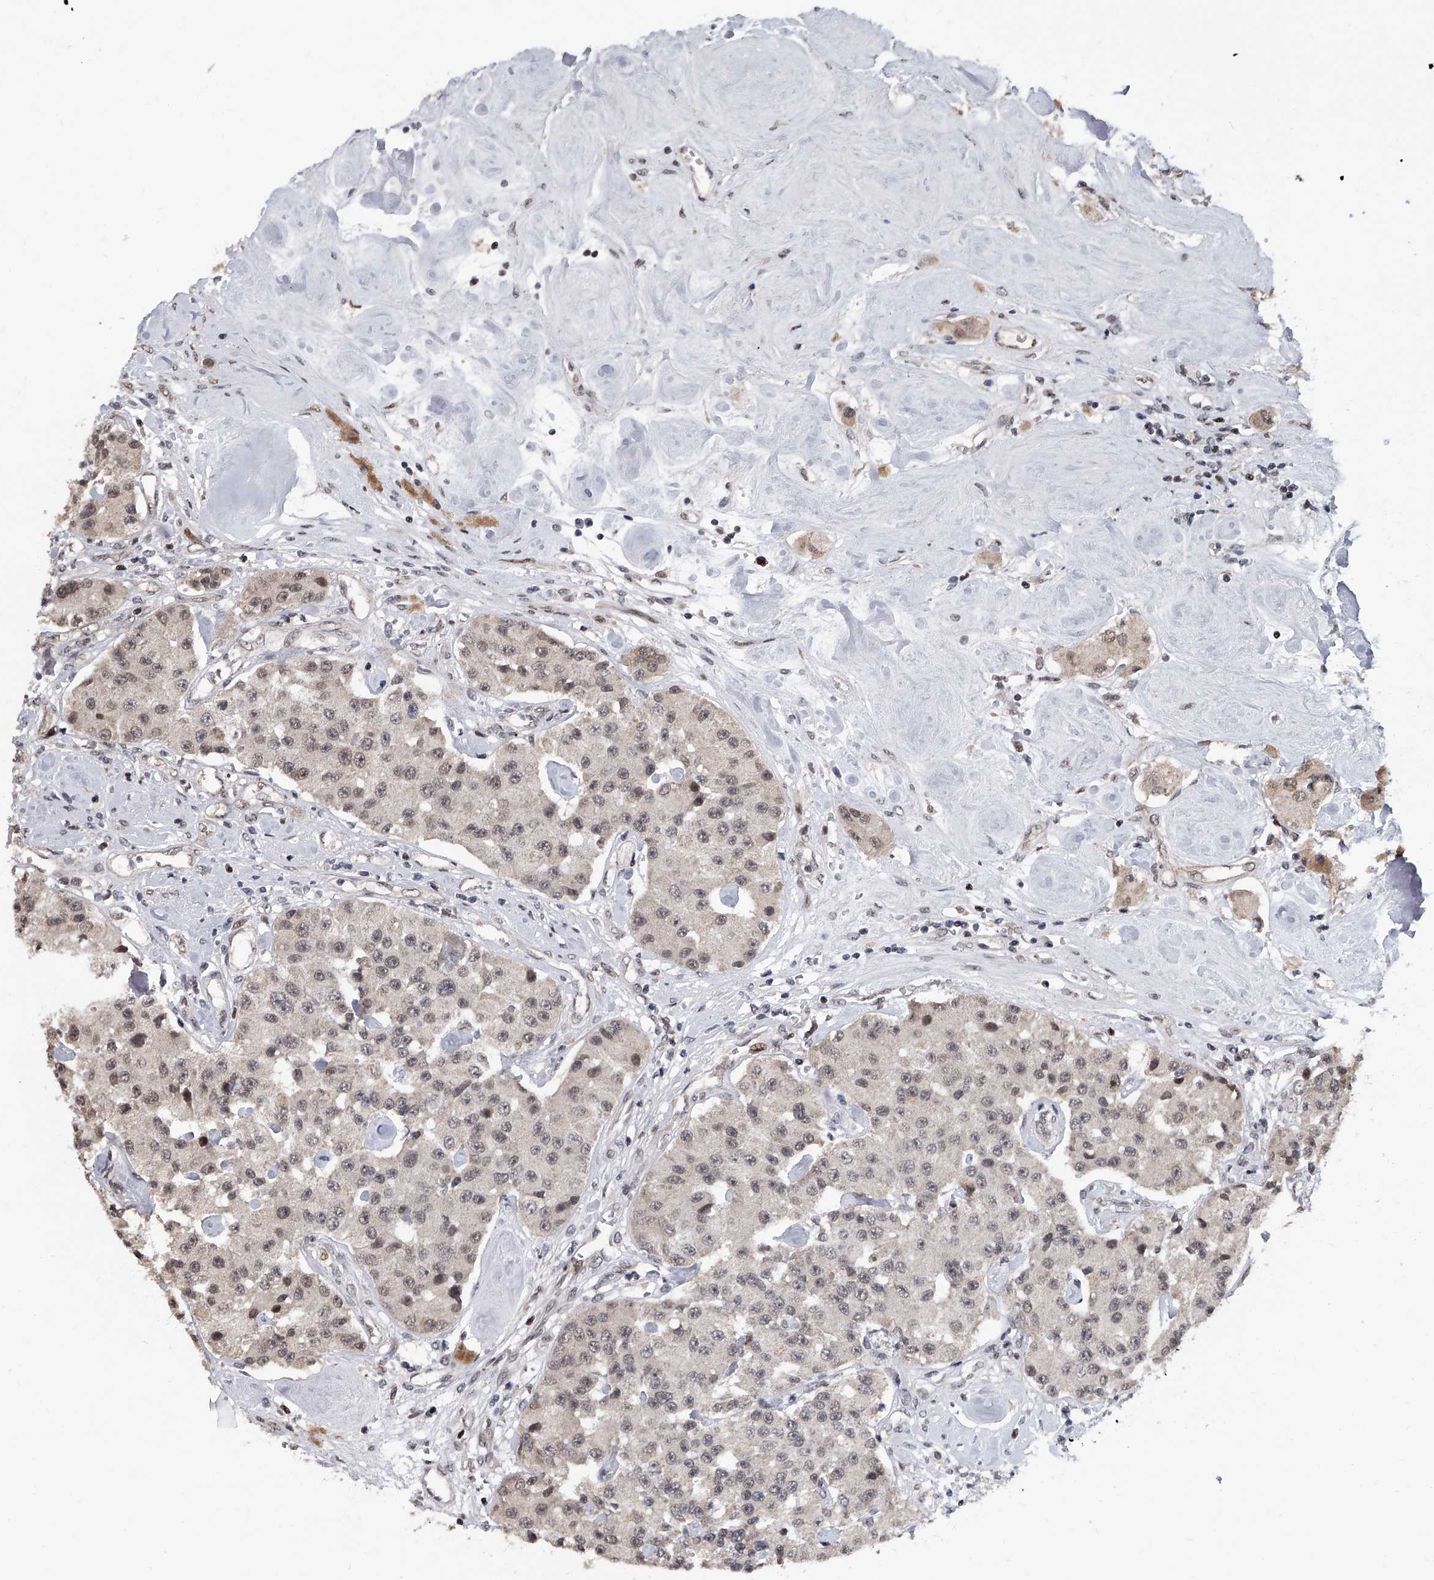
{"staining": {"intensity": "weak", "quantity": "<25%", "location": "nuclear"}, "tissue": "carcinoid", "cell_type": "Tumor cells", "image_type": "cancer", "snomed": [{"axis": "morphology", "description": "Carcinoid, malignant, NOS"}, {"axis": "topography", "description": "Pancreas"}], "caption": "This is a image of immunohistochemistry (IHC) staining of carcinoid (malignant), which shows no staining in tumor cells.", "gene": "ZNF426", "patient": {"sex": "male", "age": 41}}